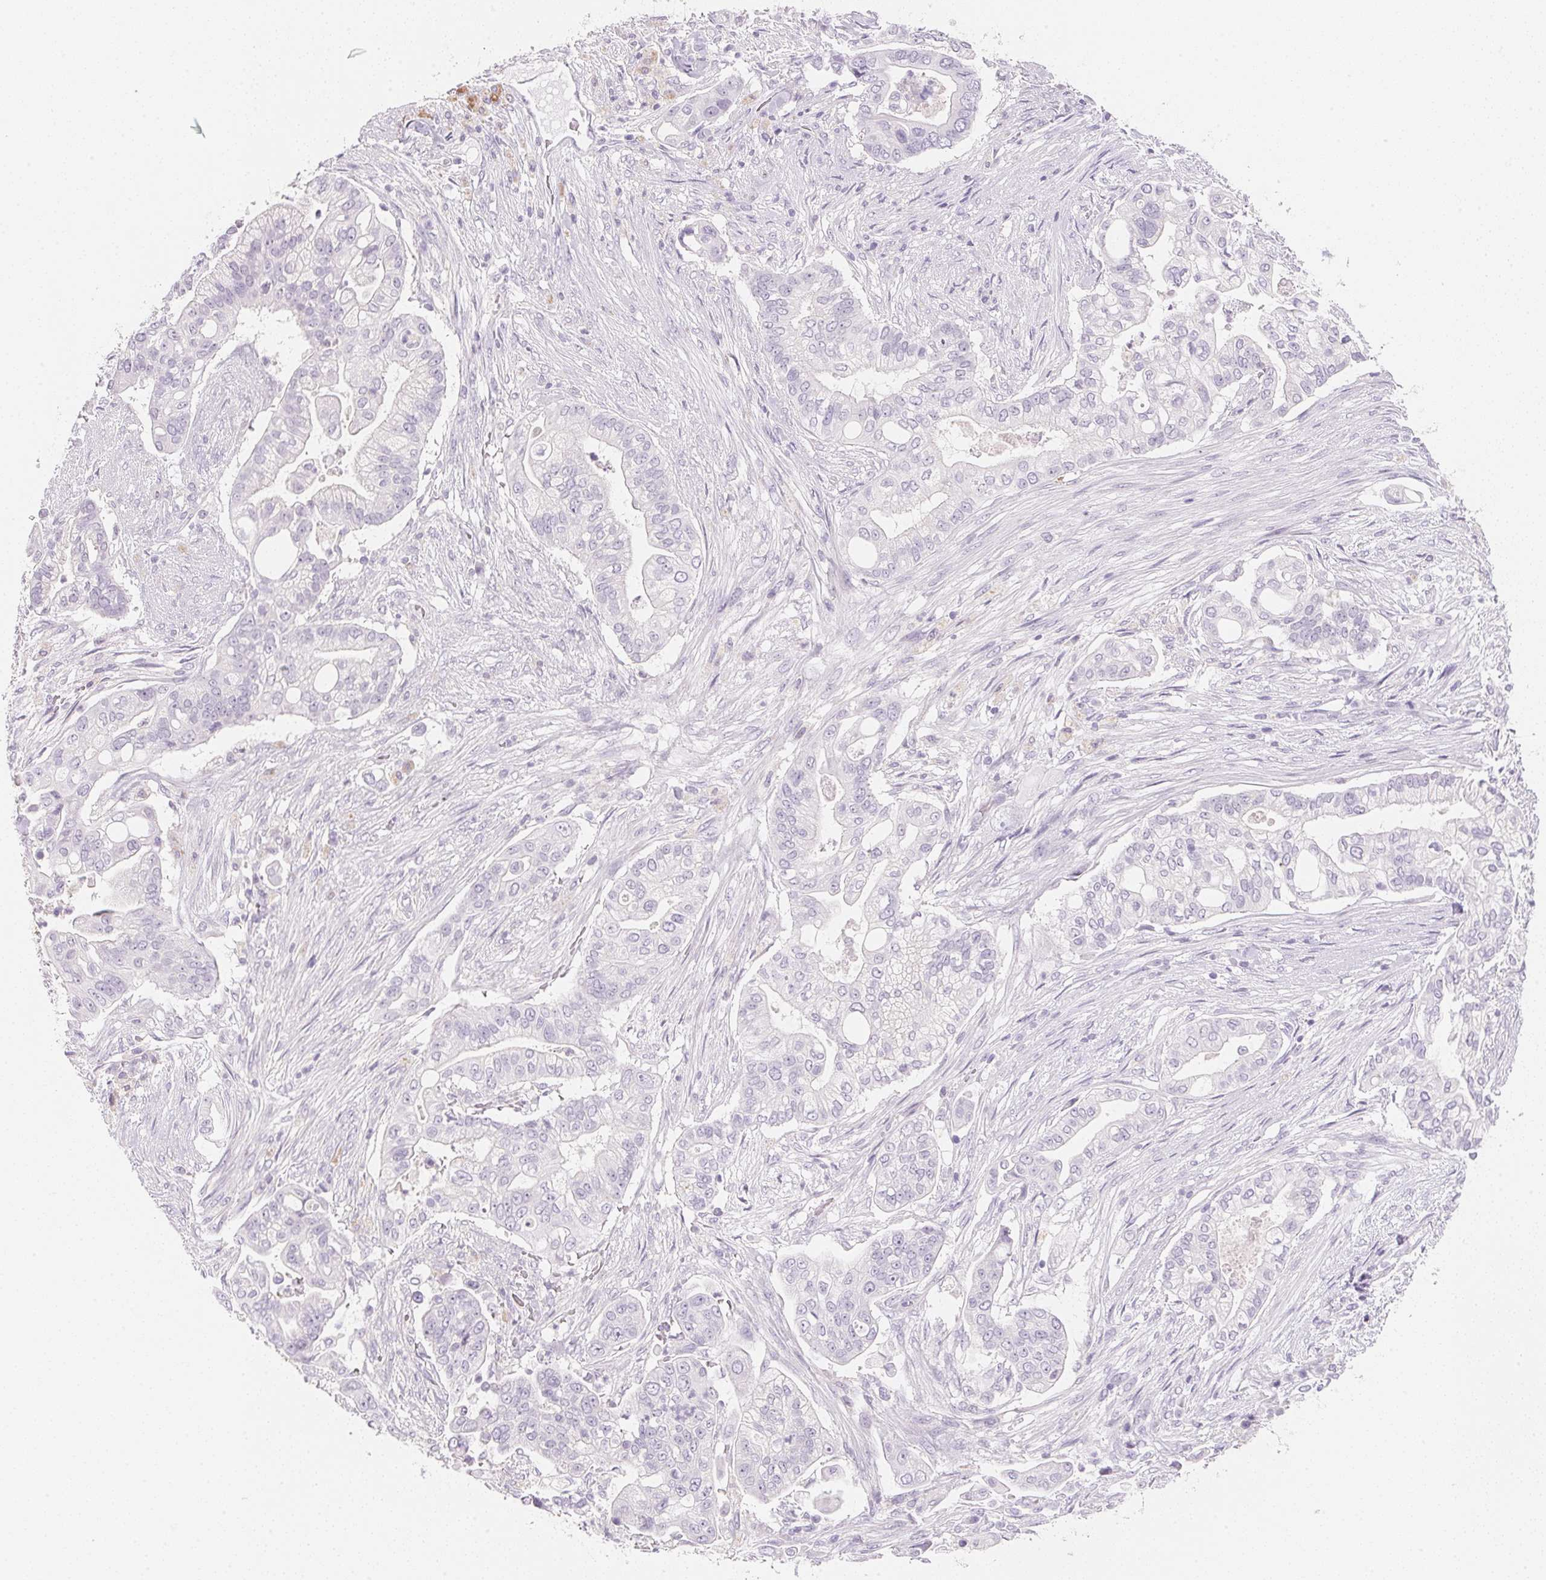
{"staining": {"intensity": "negative", "quantity": "none", "location": "none"}, "tissue": "pancreatic cancer", "cell_type": "Tumor cells", "image_type": "cancer", "snomed": [{"axis": "morphology", "description": "Adenocarcinoma, NOS"}, {"axis": "topography", "description": "Pancreas"}], "caption": "Micrograph shows no protein expression in tumor cells of pancreatic adenocarcinoma tissue.", "gene": "ACP3", "patient": {"sex": "female", "age": 69}}